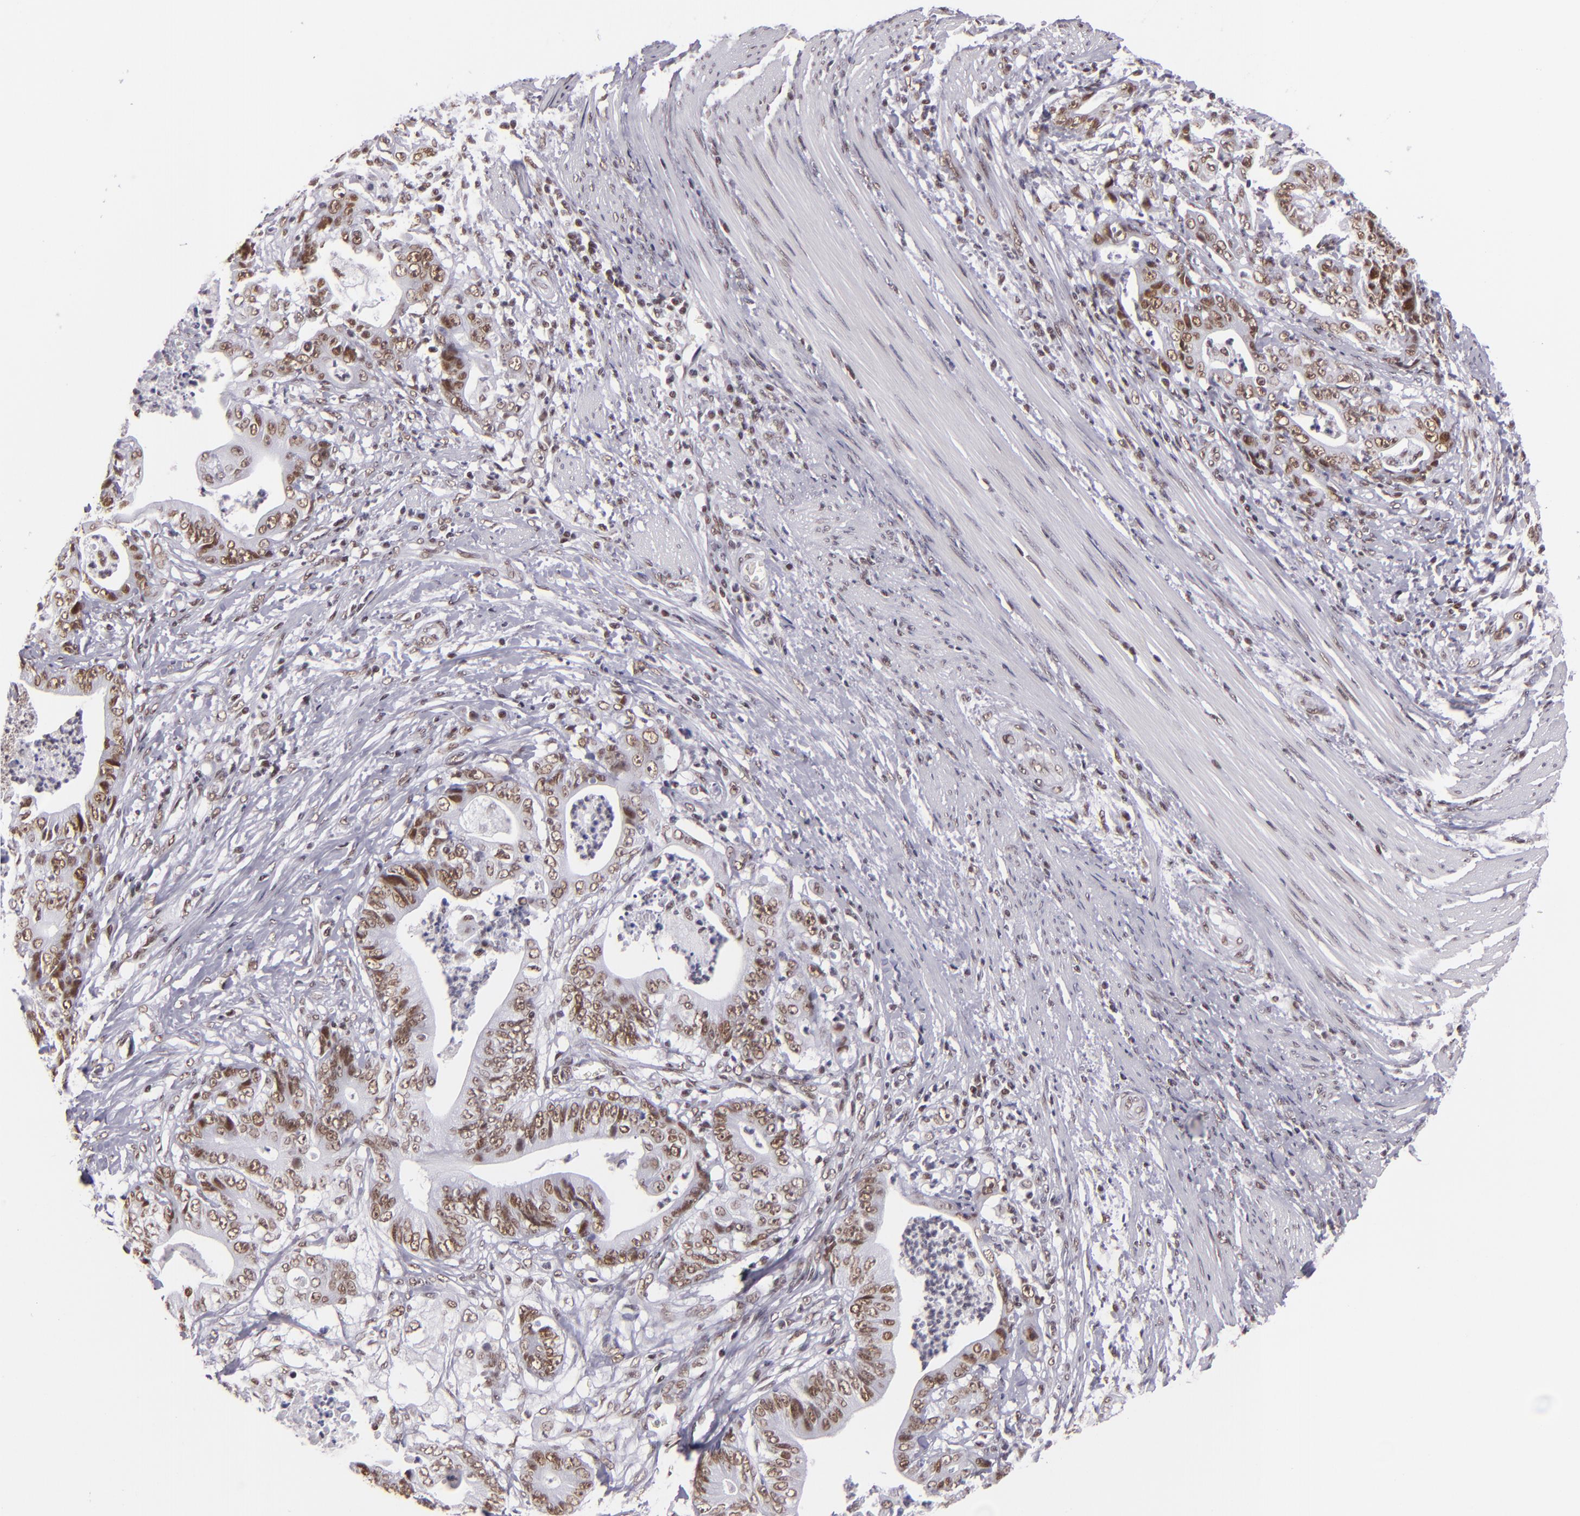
{"staining": {"intensity": "moderate", "quantity": ">75%", "location": "nuclear"}, "tissue": "stomach cancer", "cell_type": "Tumor cells", "image_type": "cancer", "snomed": [{"axis": "morphology", "description": "Adenocarcinoma, NOS"}, {"axis": "topography", "description": "Stomach, lower"}], "caption": "Immunohistochemical staining of human stomach adenocarcinoma reveals medium levels of moderate nuclear positivity in approximately >75% of tumor cells.", "gene": "BRD8", "patient": {"sex": "female", "age": 86}}